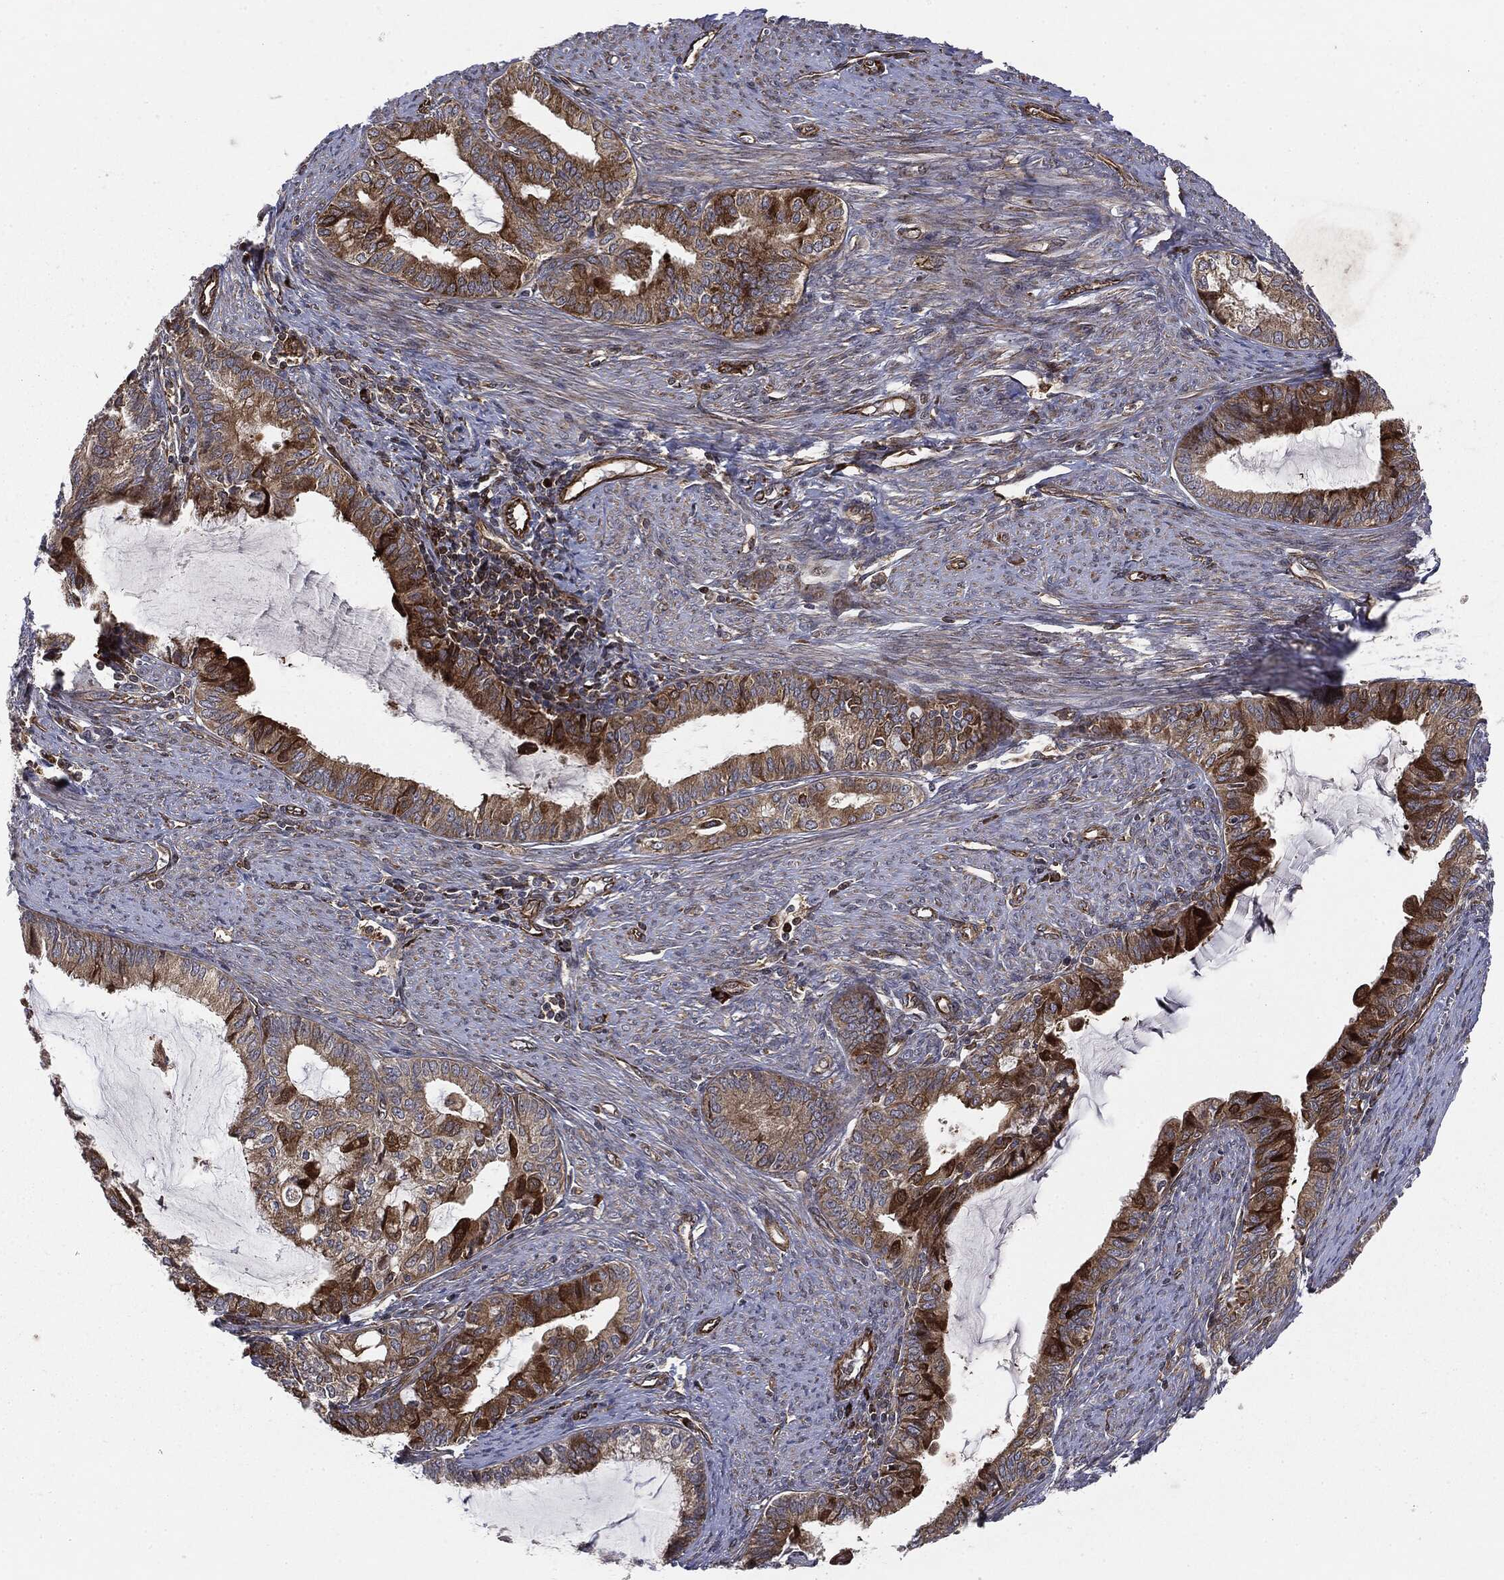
{"staining": {"intensity": "strong", "quantity": ">75%", "location": "cytoplasmic/membranous"}, "tissue": "endometrial cancer", "cell_type": "Tumor cells", "image_type": "cancer", "snomed": [{"axis": "morphology", "description": "Adenocarcinoma, NOS"}, {"axis": "topography", "description": "Endometrium"}], "caption": "Adenocarcinoma (endometrial) stained with DAB (3,3'-diaminobenzidine) IHC demonstrates high levels of strong cytoplasmic/membranous staining in approximately >75% of tumor cells.", "gene": "CYLD", "patient": {"sex": "female", "age": 86}}